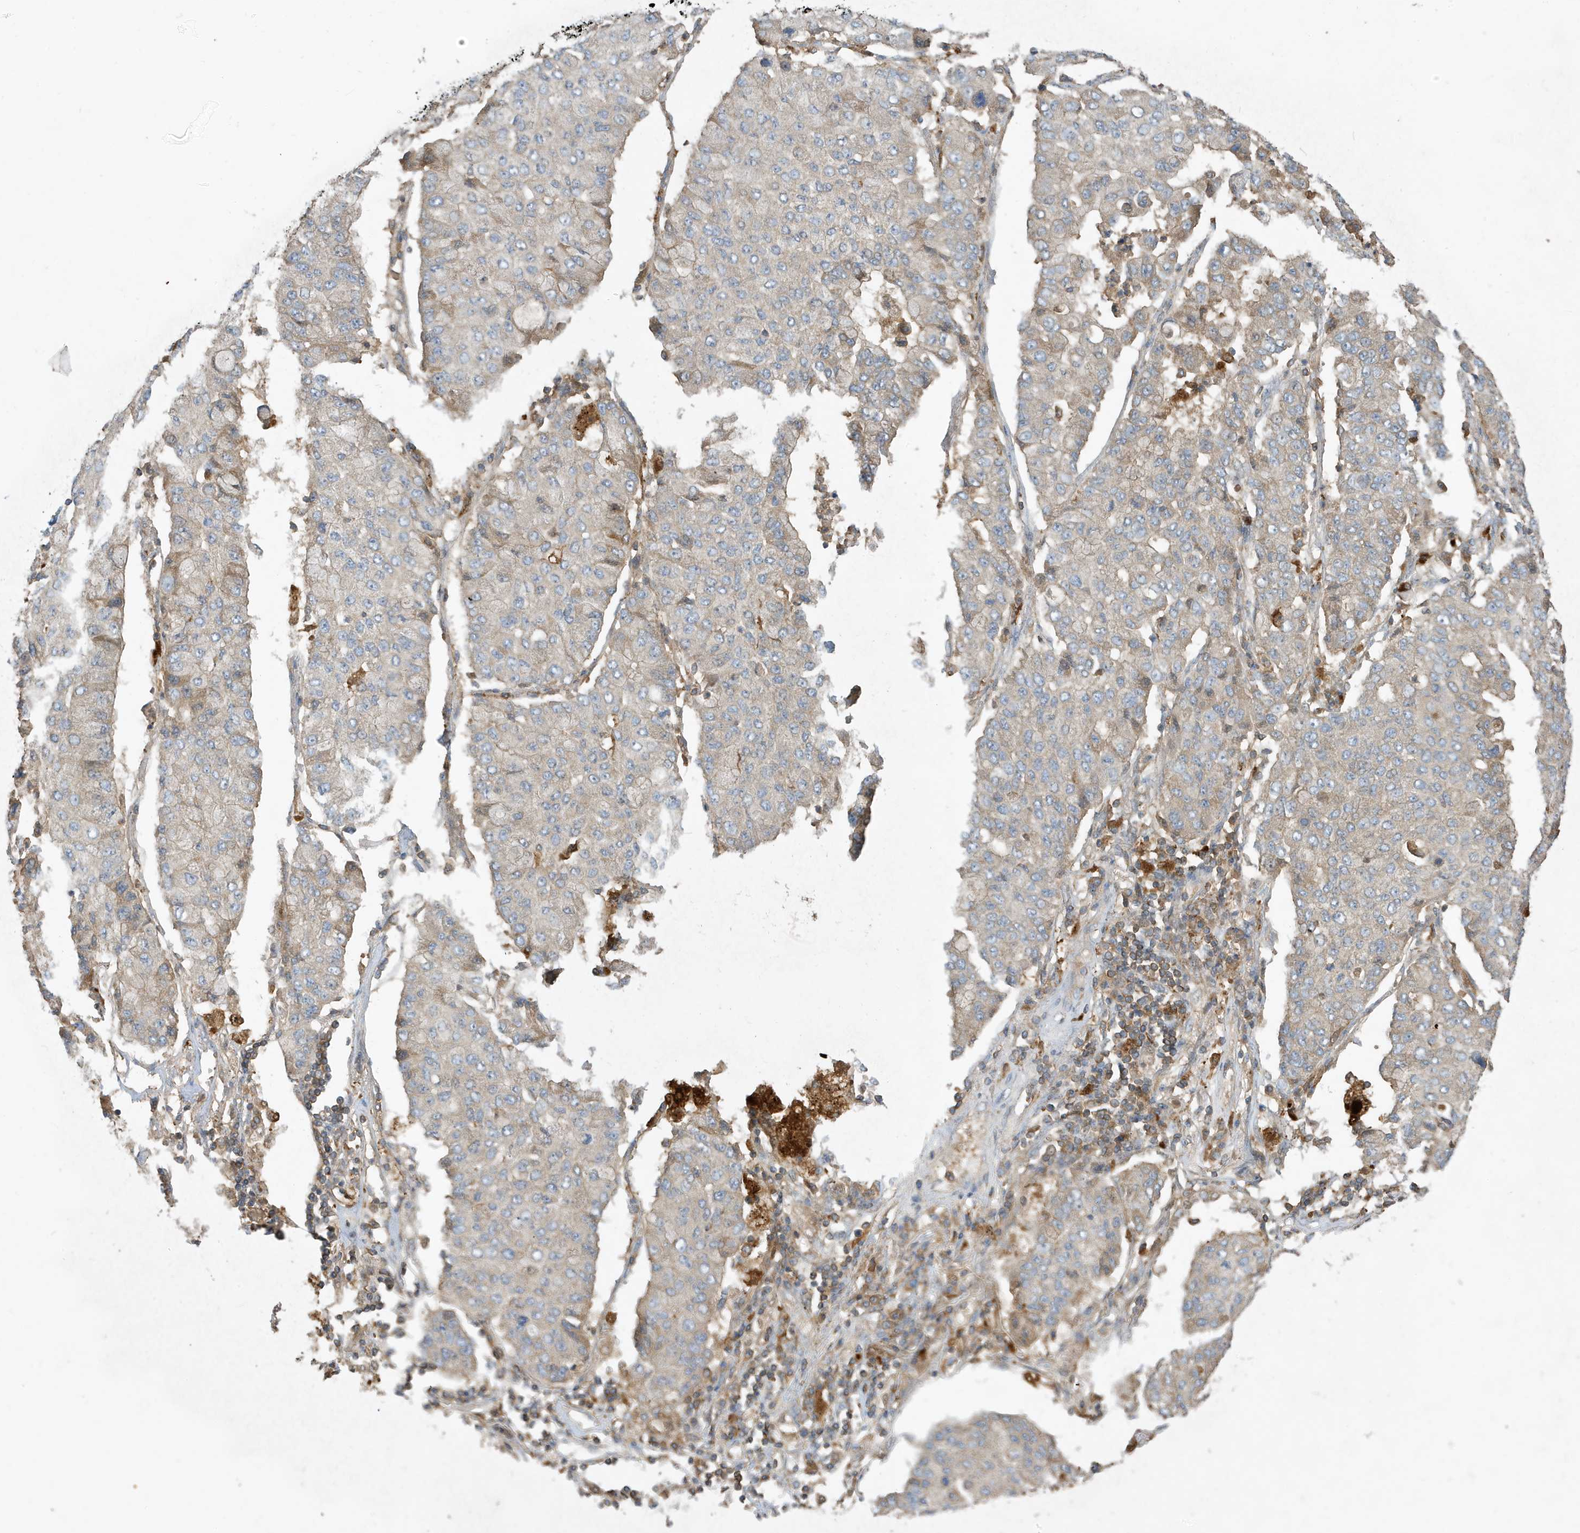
{"staining": {"intensity": "weak", "quantity": "<25%", "location": "cytoplasmic/membranous"}, "tissue": "lung cancer", "cell_type": "Tumor cells", "image_type": "cancer", "snomed": [{"axis": "morphology", "description": "Squamous cell carcinoma, NOS"}, {"axis": "topography", "description": "Lung"}], "caption": "IHC histopathology image of human squamous cell carcinoma (lung) stained for a protein (brown), which reveals no expression in tumor cells.", "gene": "ABTB1", "patient": {"sex": "male", "age": 74}}